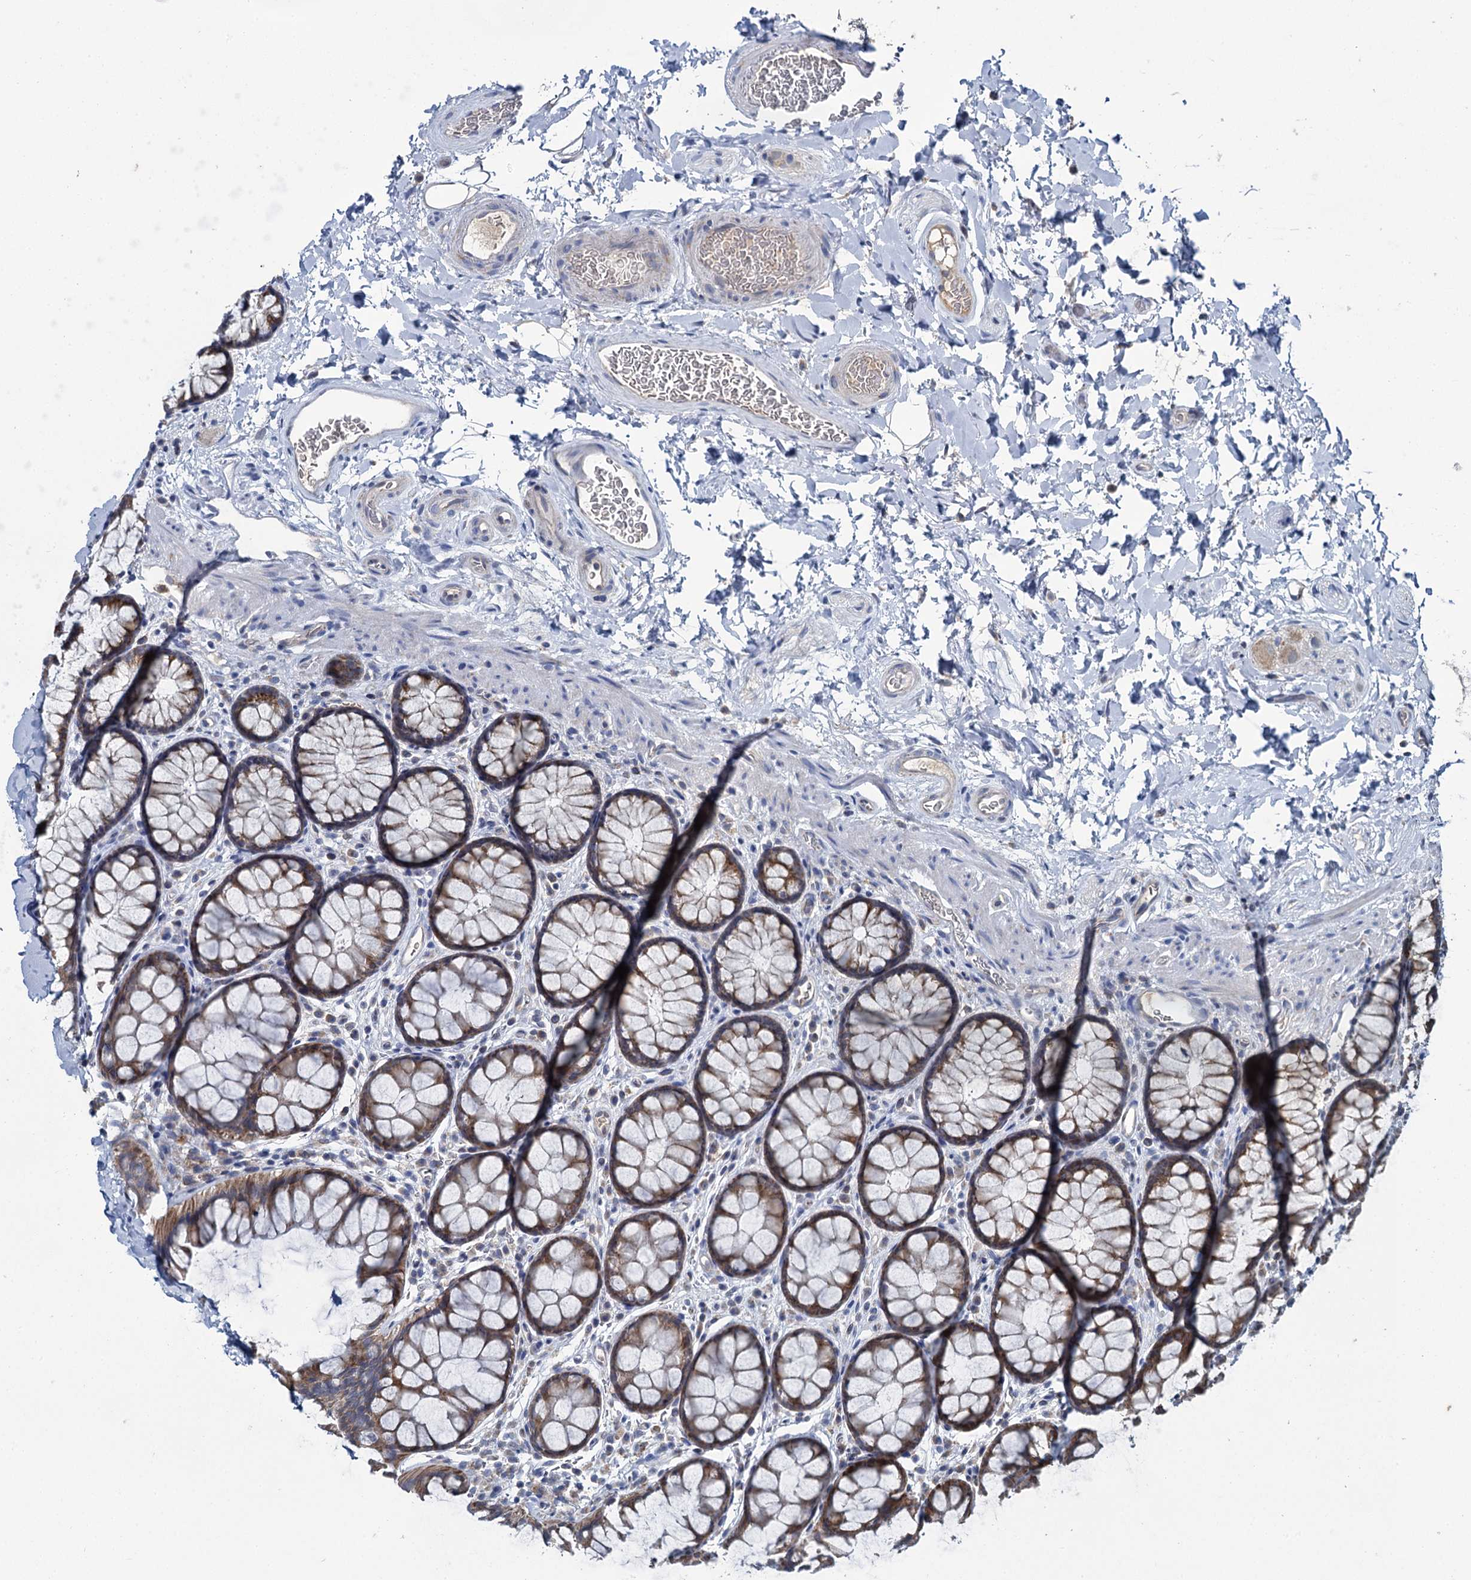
{"staining": {"intensity": "weak", "quantity": "25%-75%", "location": "cytoplasmic/membranous"}, "tissue": "colon", "cell_type": "Endothelial cells", "image_type": "normal", "snomed": [{"axis": "morphology", "description": "Normal tissue, NOS"}, {"axis": "topography", "description": "Colon"}], "caption": "The photomicrograph reveals staining of benign colon, revealing weak cytoplasmic/membranous protein expression (brown color) within endothelial cells. (Brightfield microscopy of DAB IHC at high magnification).", "gene": "METTL4", "patient": {"sex": "female", "age": 82}}